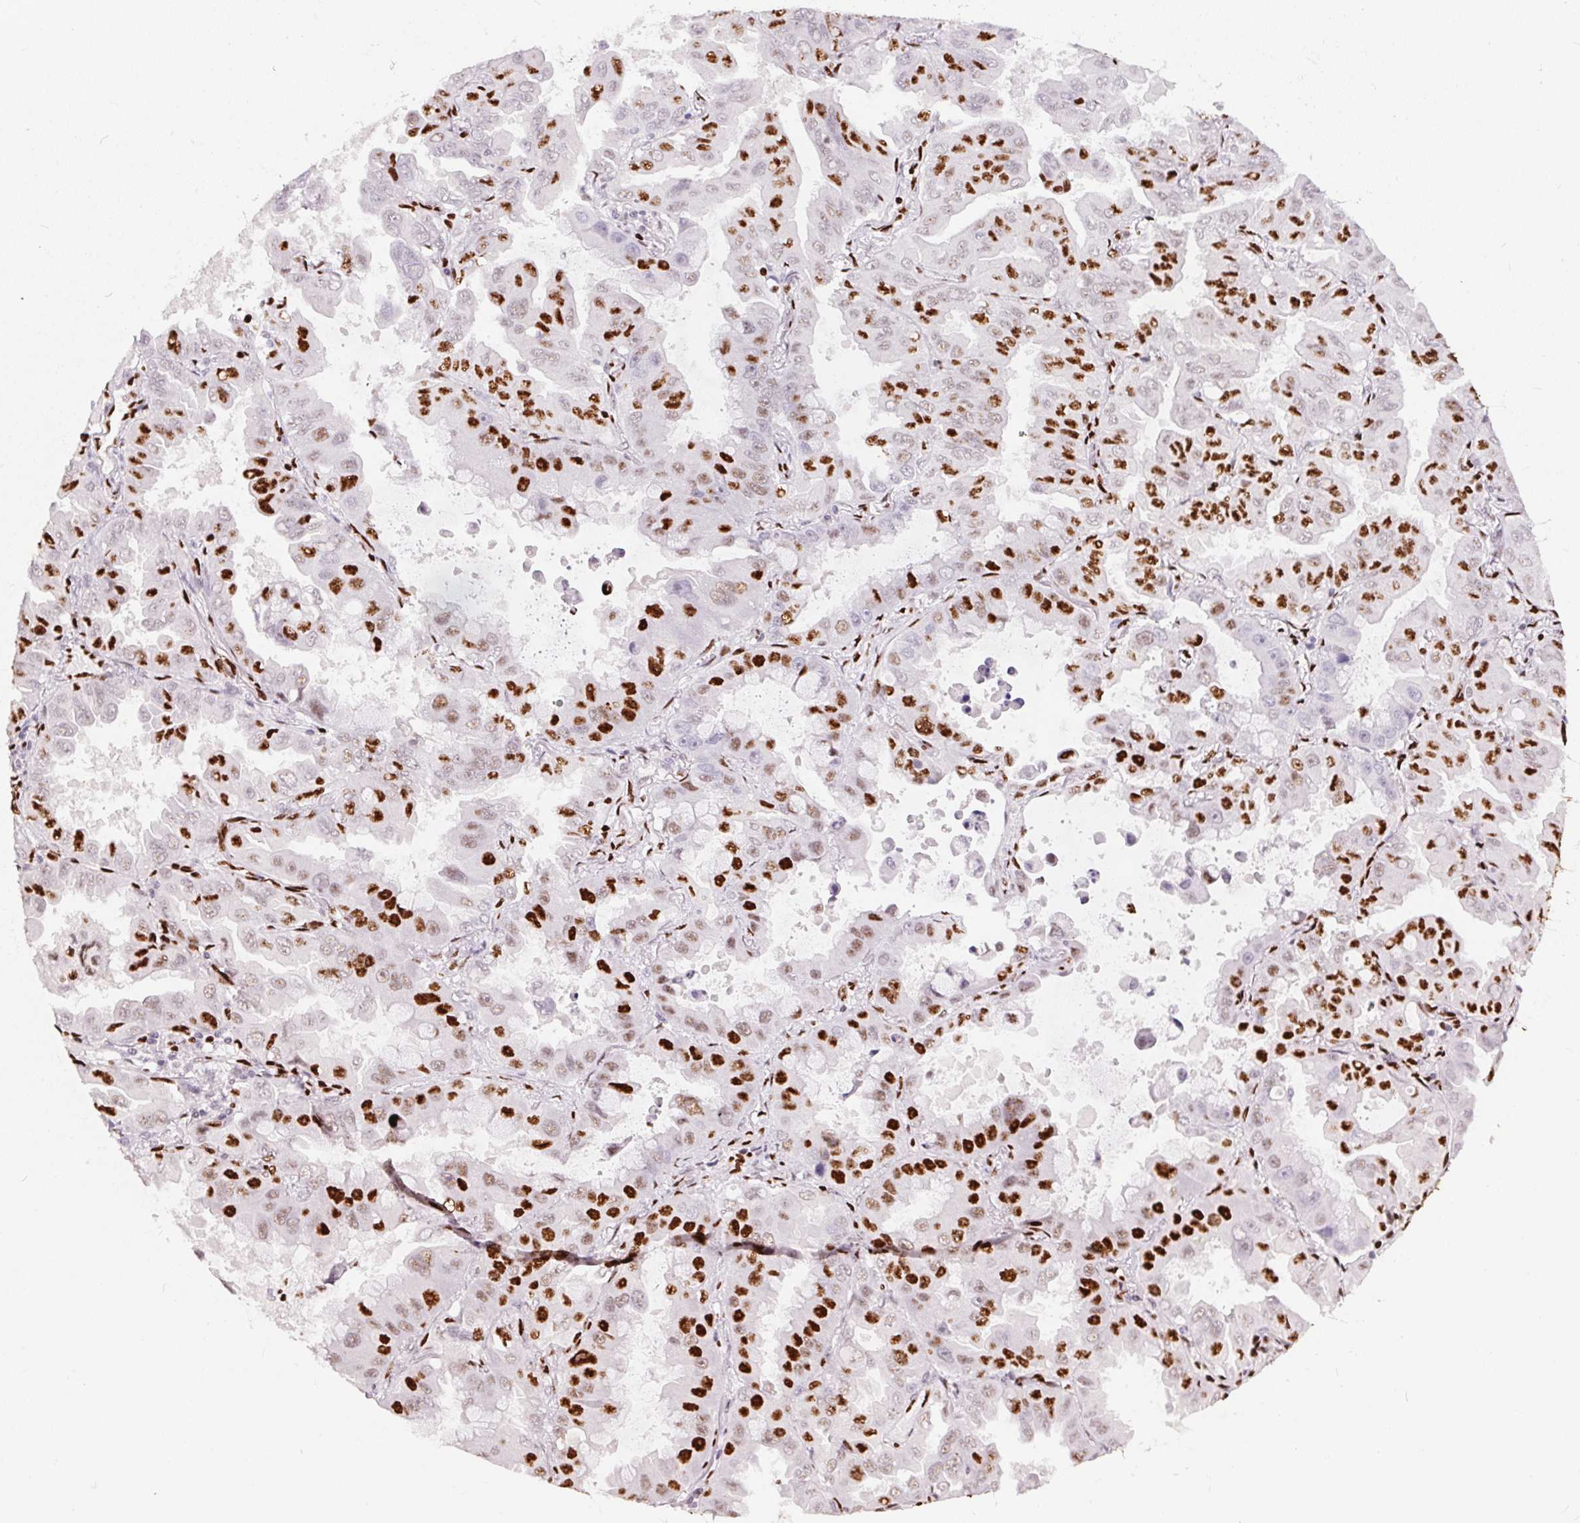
{"staining": {"intensity": "strong", "quantity": "25%-75%", "location": "nuclear"}, "tissue": "lung cancer", "cell_type": "Tumor cells", "image_type": "cancer", "snomed": [{"axis": "morphology", "description": "Adenocarcinoma, NOS"}, {"axis": "topography", "description": "Lung"}], "caption": "A brown stain shows strong nuclear positivity of a protein in human adenocarcinoma (lung) tumor cells.", "gene": "PAGE3", "patient": {"sex": "male", "age": 64}}